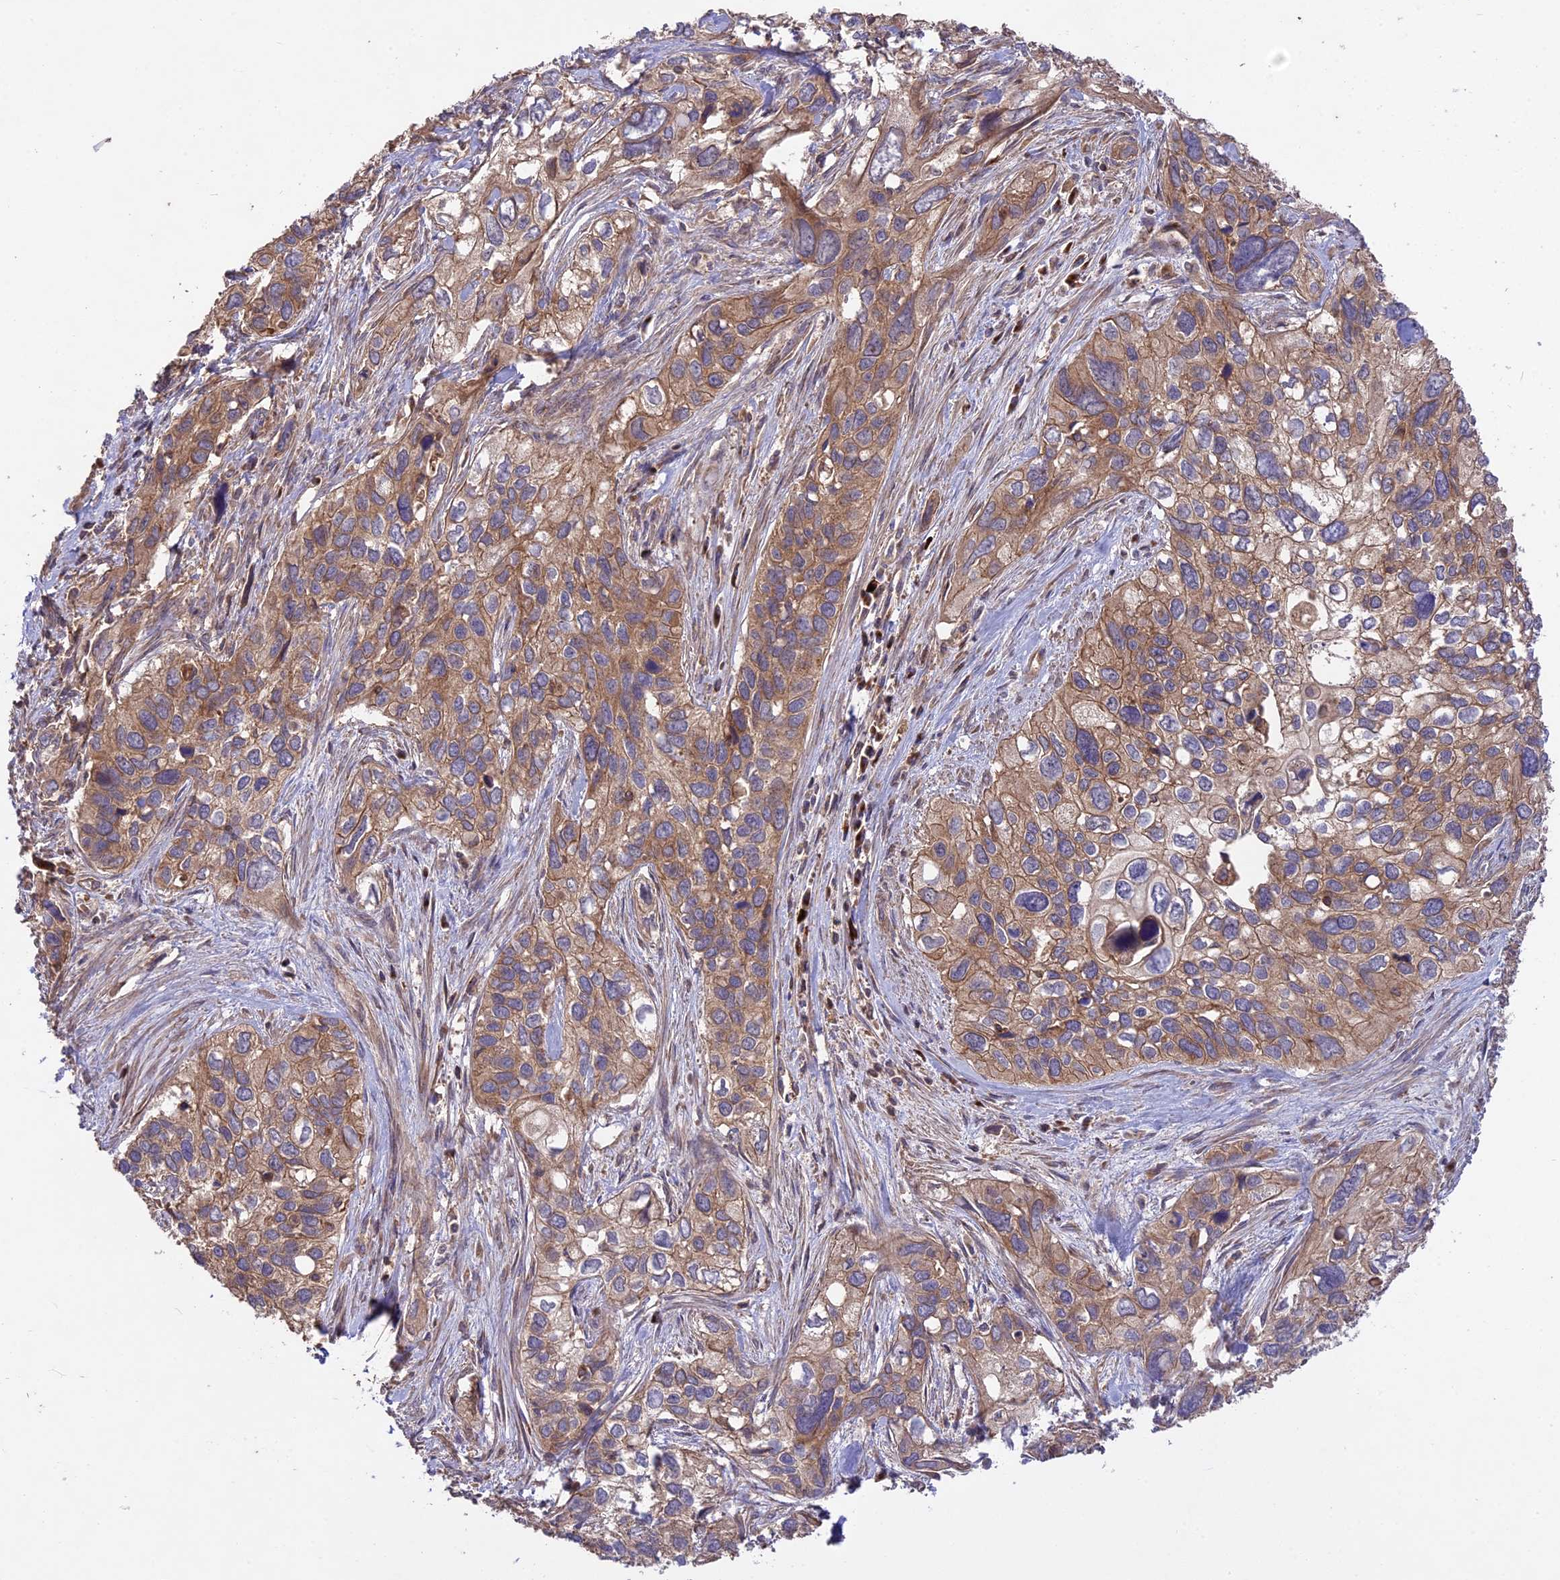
{"staining": {"intensity": "moderate", "quantity": ">75%", "location": "cytoplasmic/membranous"}, "tissue": "cervical cancer", "cell_type": "Tumor cells", "image_type": "cancer", "snomed": [{"axis": "morphology", "description": "Squamous cell carcinoma, NOS"}, {"axis": "topography", "description": "Cervix"}], "caption": "Immunohistochemical staining of human cervical cancer demonstrates moderate cytoplasmic/membranous protein staining in approximately >75% of tumor cells.", "gene": "NUDT8", "patient": {"sex": "female", "age": 55}}